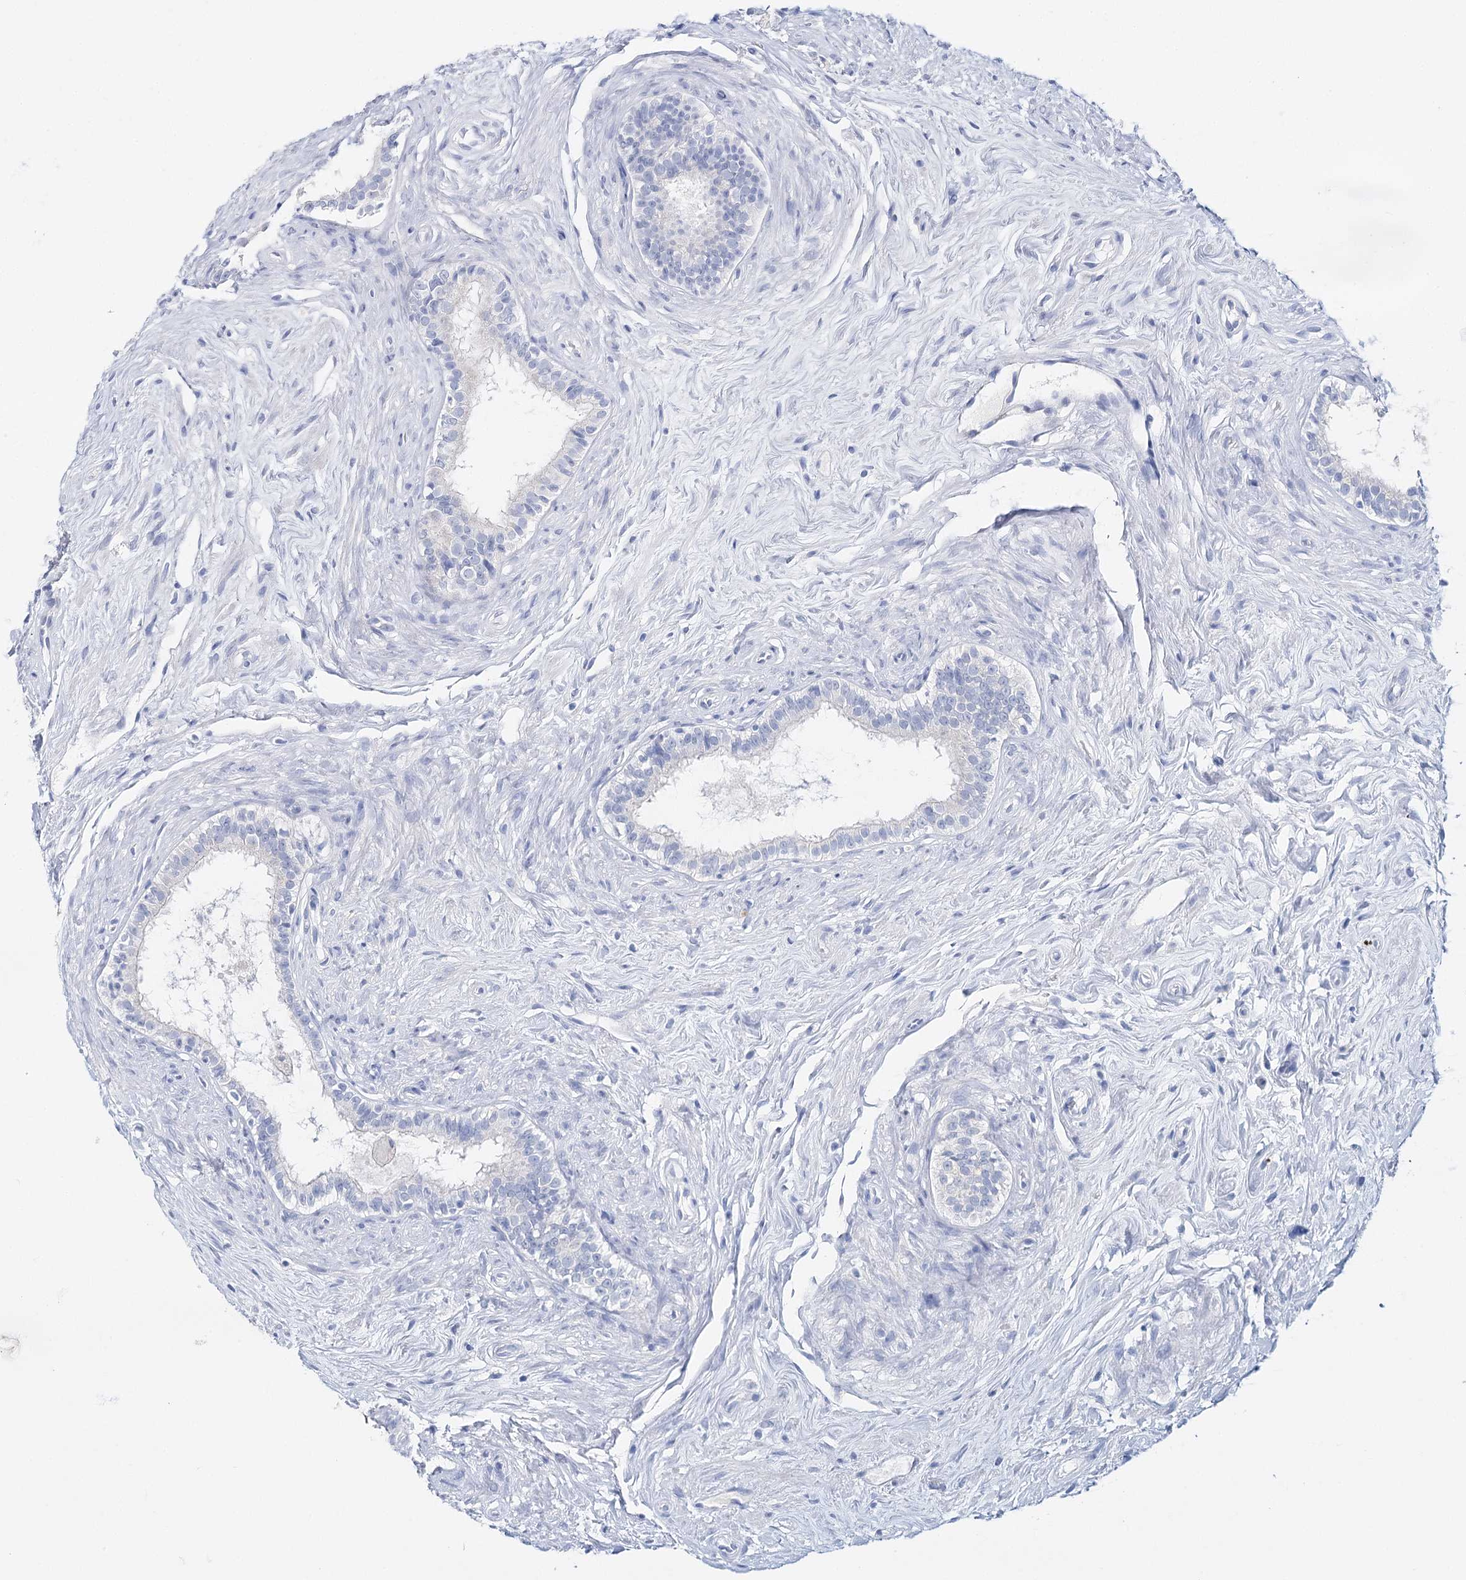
{"staining": {"intensity": "negative", "quantity": "none", "location": "none"}, "tissue": "epididymis", "cell_type": "Glandular cells", "image_type": "normal", "snomed": [{"axis": "morphology", "description": "Normal tissue, NOS"}, {"axis": "topography", "description": "Epididymis"}], "caption": "Protein analysis of benign epididymis shows no significant staining in glandular cells. (DAB IHC, high magnification).", "gene": "CEACAM8", "patient": {"sex": "male", "age": 84}}